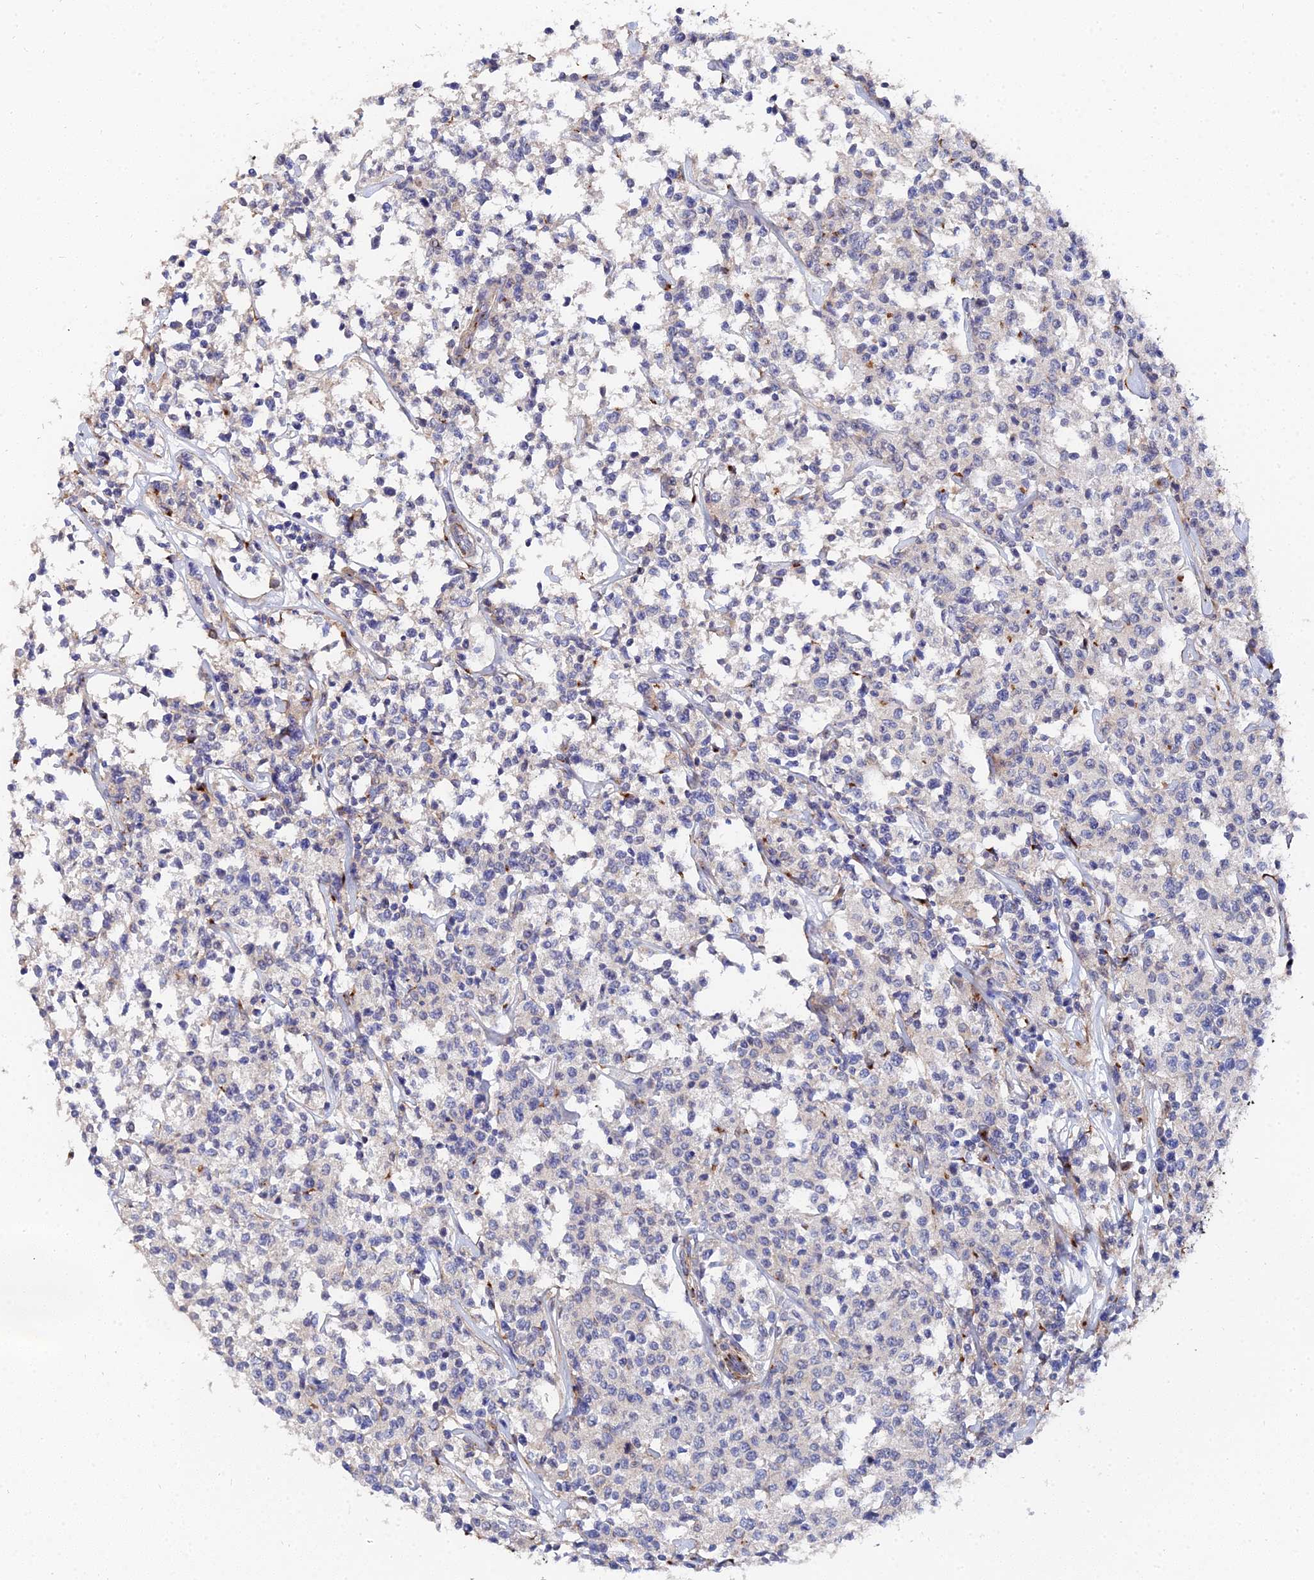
{"staining": {"intensity": "negative", "quantity": "none", "location": "none"}, "tissue": "lymphoma", "cell_type": "Tumor cells", "image_type": "cancer", "snomed": [{"axis": "morphology", "description": "Malignant lymphoma, non-Hodgkin's type, Low grade"}, {"axis": "topography", "description": "Small intestine"}], "caption": "The immunohistochemistry (IHC) histopathology image has no significant positivity in tumor cells of malignant lymphoma, non-Hodgkin's type (low-grade) tissue.", "gene": "BORCS8", "patient": {"sex": "female", "age": 59}}